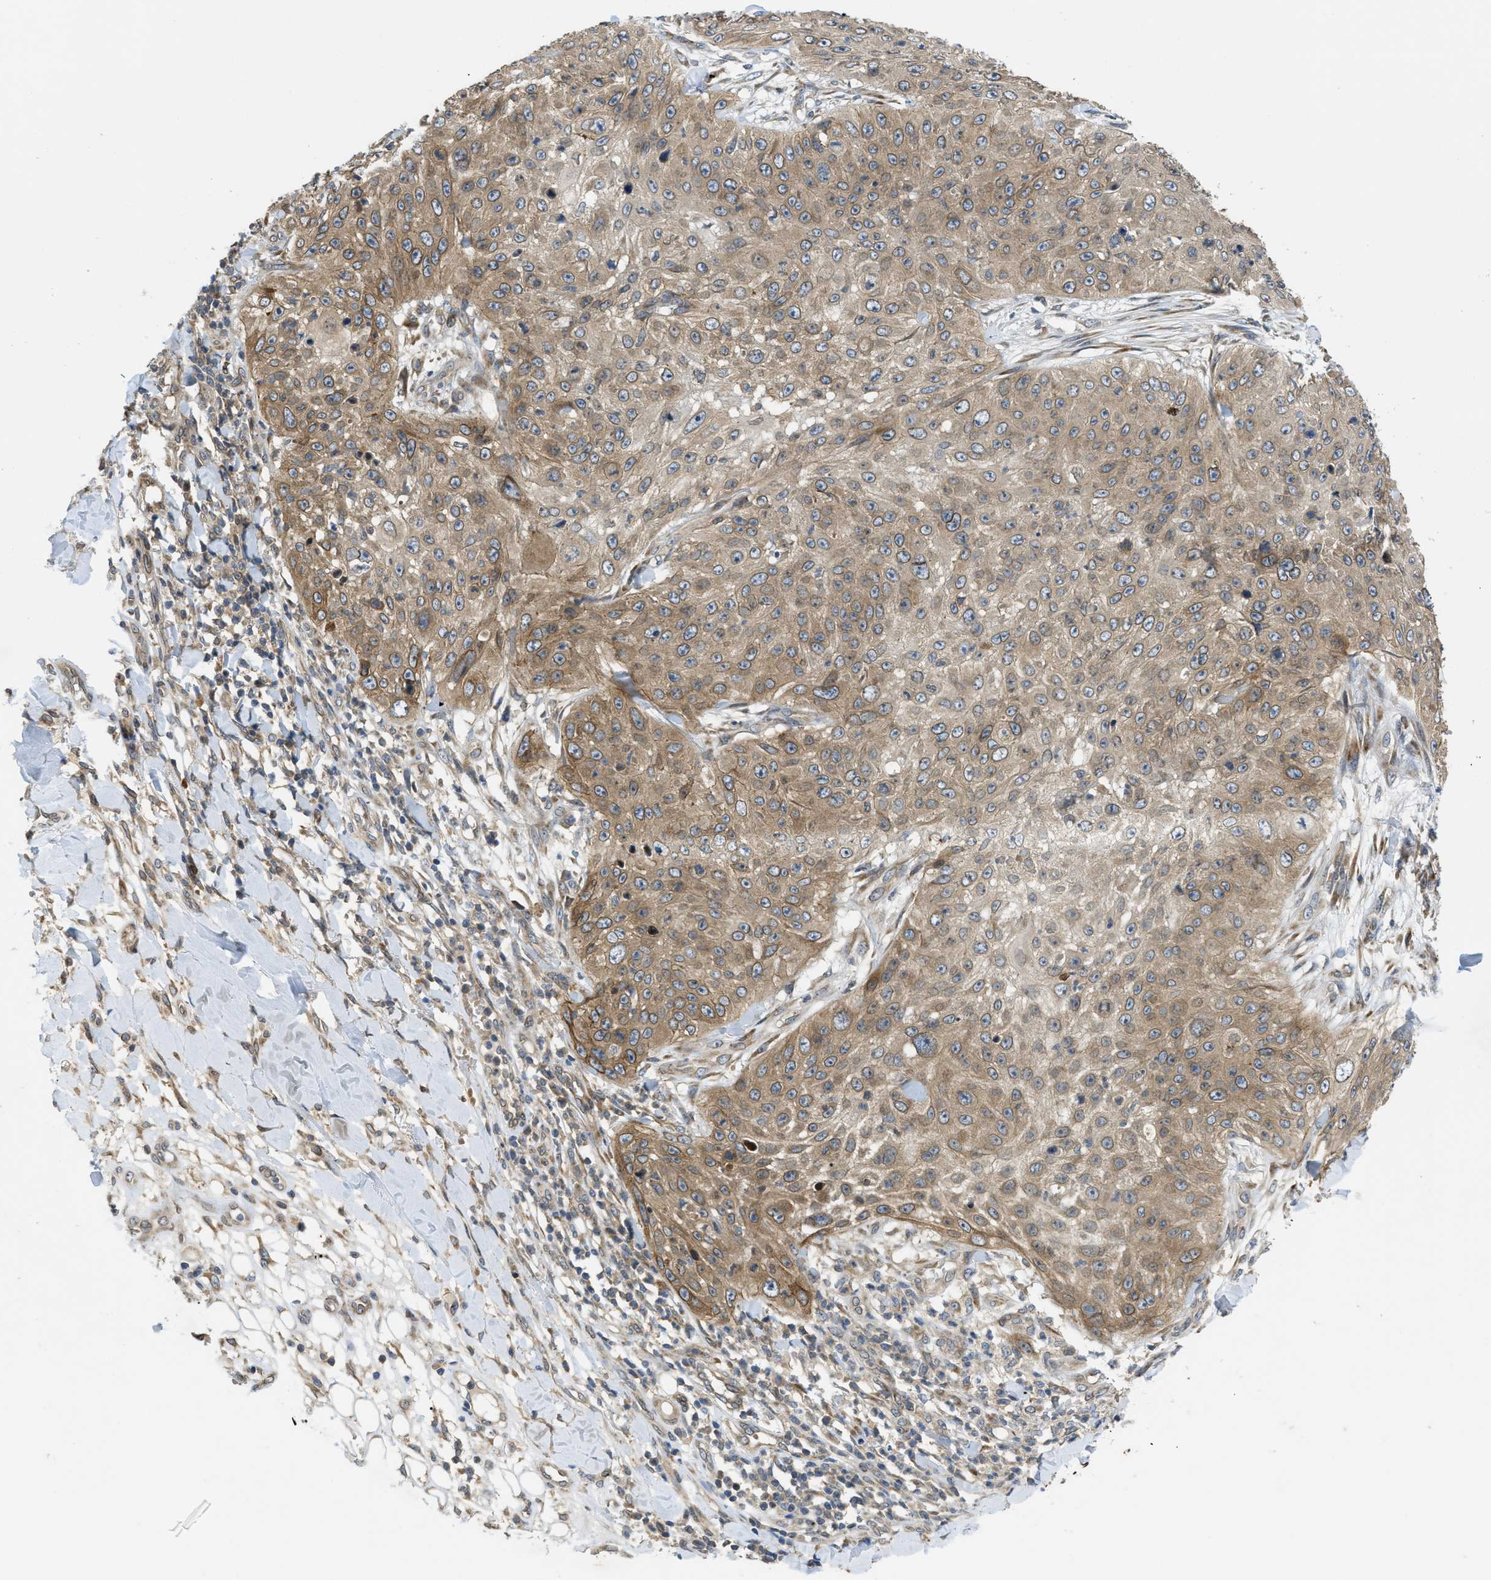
{"staining": {"intensity": "moderate", "quantity": ">75%", "location": "cytoplasmic/membranous"}, "tissue": "skin cancer", "cell_type": "Tumor cells", "image_type": "cancer", "snomed": [{"axis": "morphology", "description": "Squamous cell carcinoma, NOS"}, {"axis": "topography", "description": "Skin"}], "caption": "Tumor cells display medium levels of moderate cytoplasmic/membranous positivity in about >75% of cells in human skin squamous cell carcinoma.", "gene": "EIF2AK3", "patient": {"sex": "female", "age": 80}}